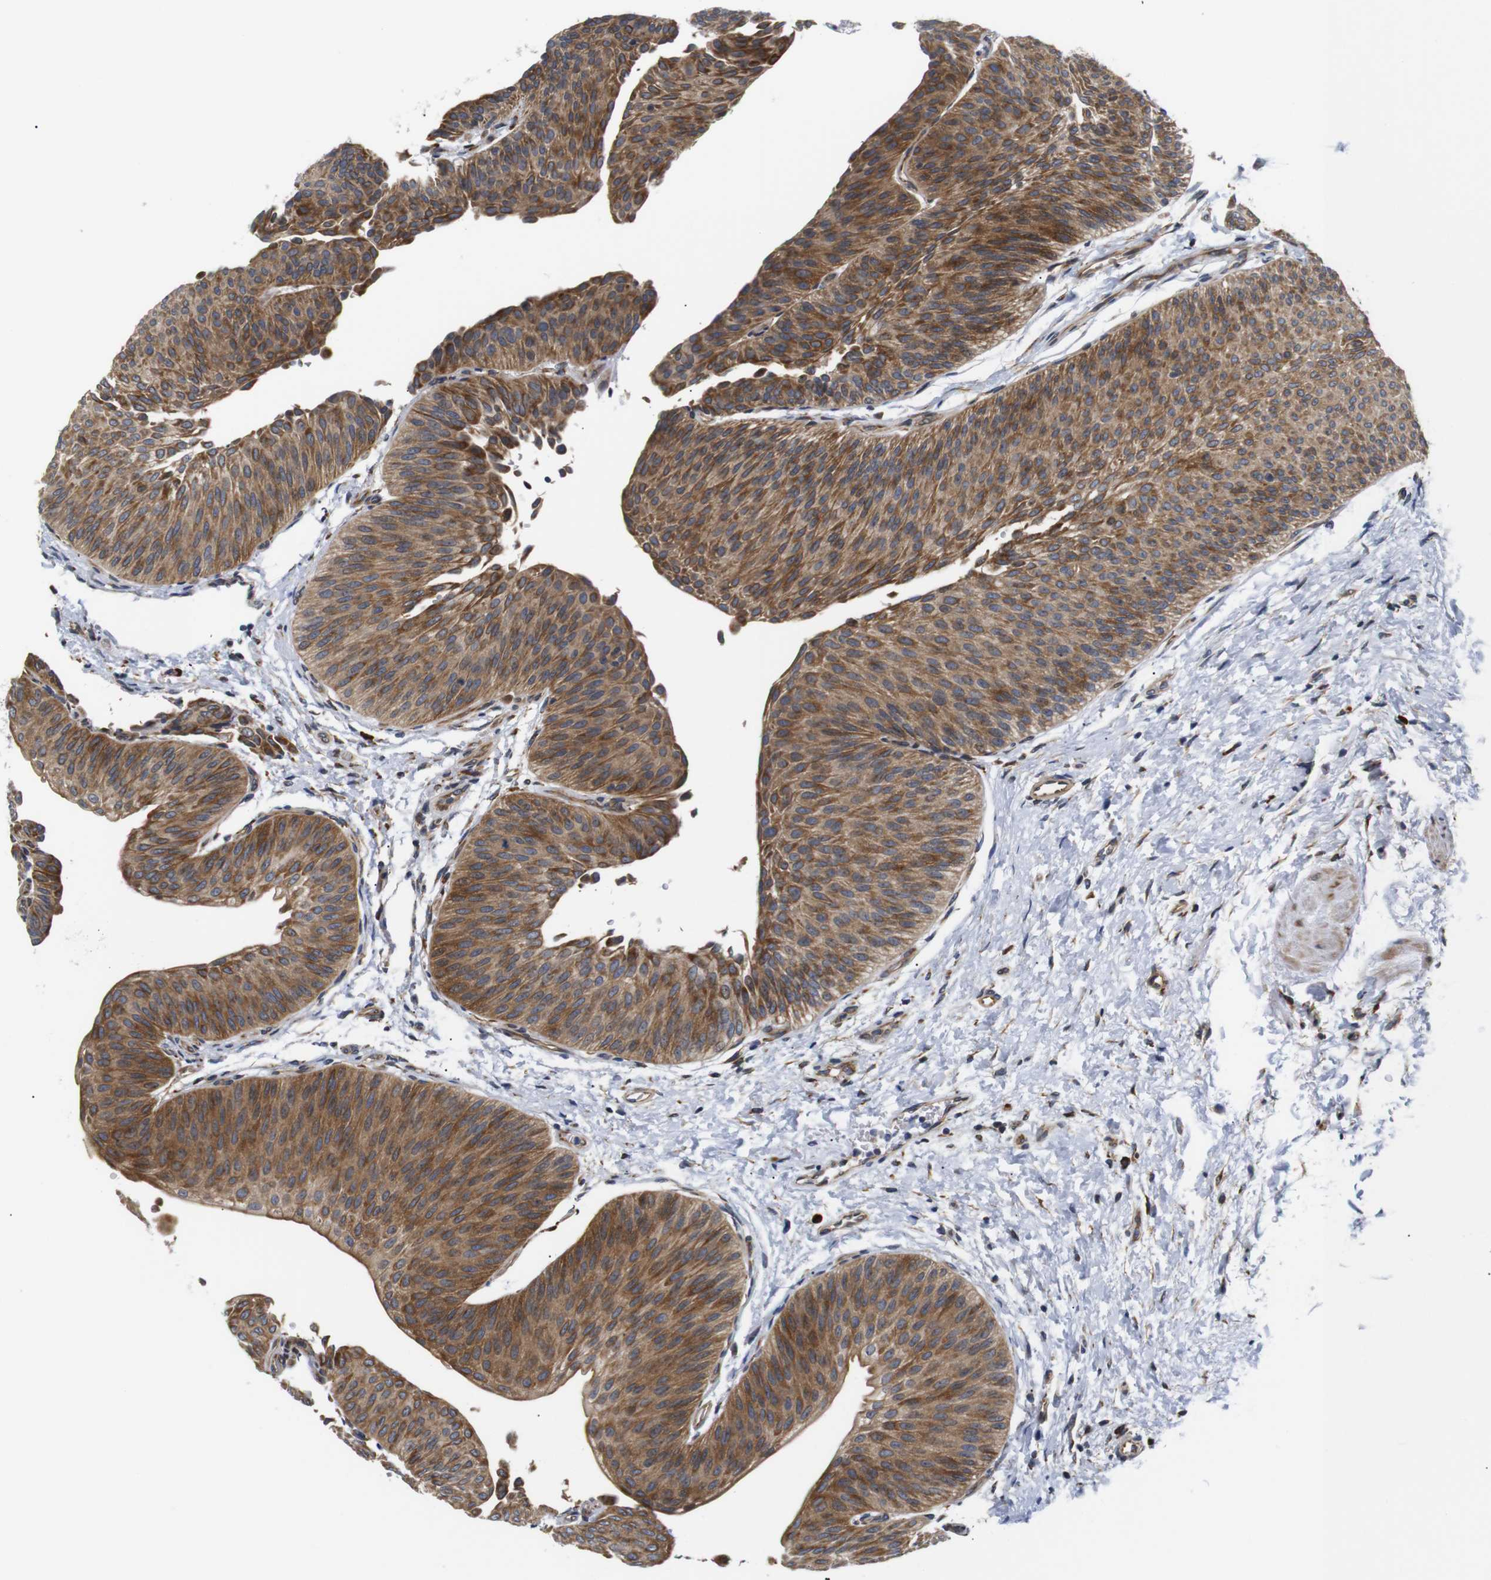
{"staining": {"intensity": "moderate", "quantity": ">75%", "location": "cytoplasmic/membranous"}, "tissue": "urothelial cancer", "cell_type": "Tumor cells", "image_type": "cancer", "snomed": [{"axis": "morphology", "description": "Urothelial carcinoma, Low grade"}, {"axis": "topography", "description": "Urinary bladder"}], "caption": "Immunohistochemical staining of human low-grade urothelial carcinoma exhibits medium levels of moderate cytoplasmic/membranous protein expression in approximately >75% of tumor cells.", "gene": "KANK4", "patient": {"sex": "female", "age": 60}}